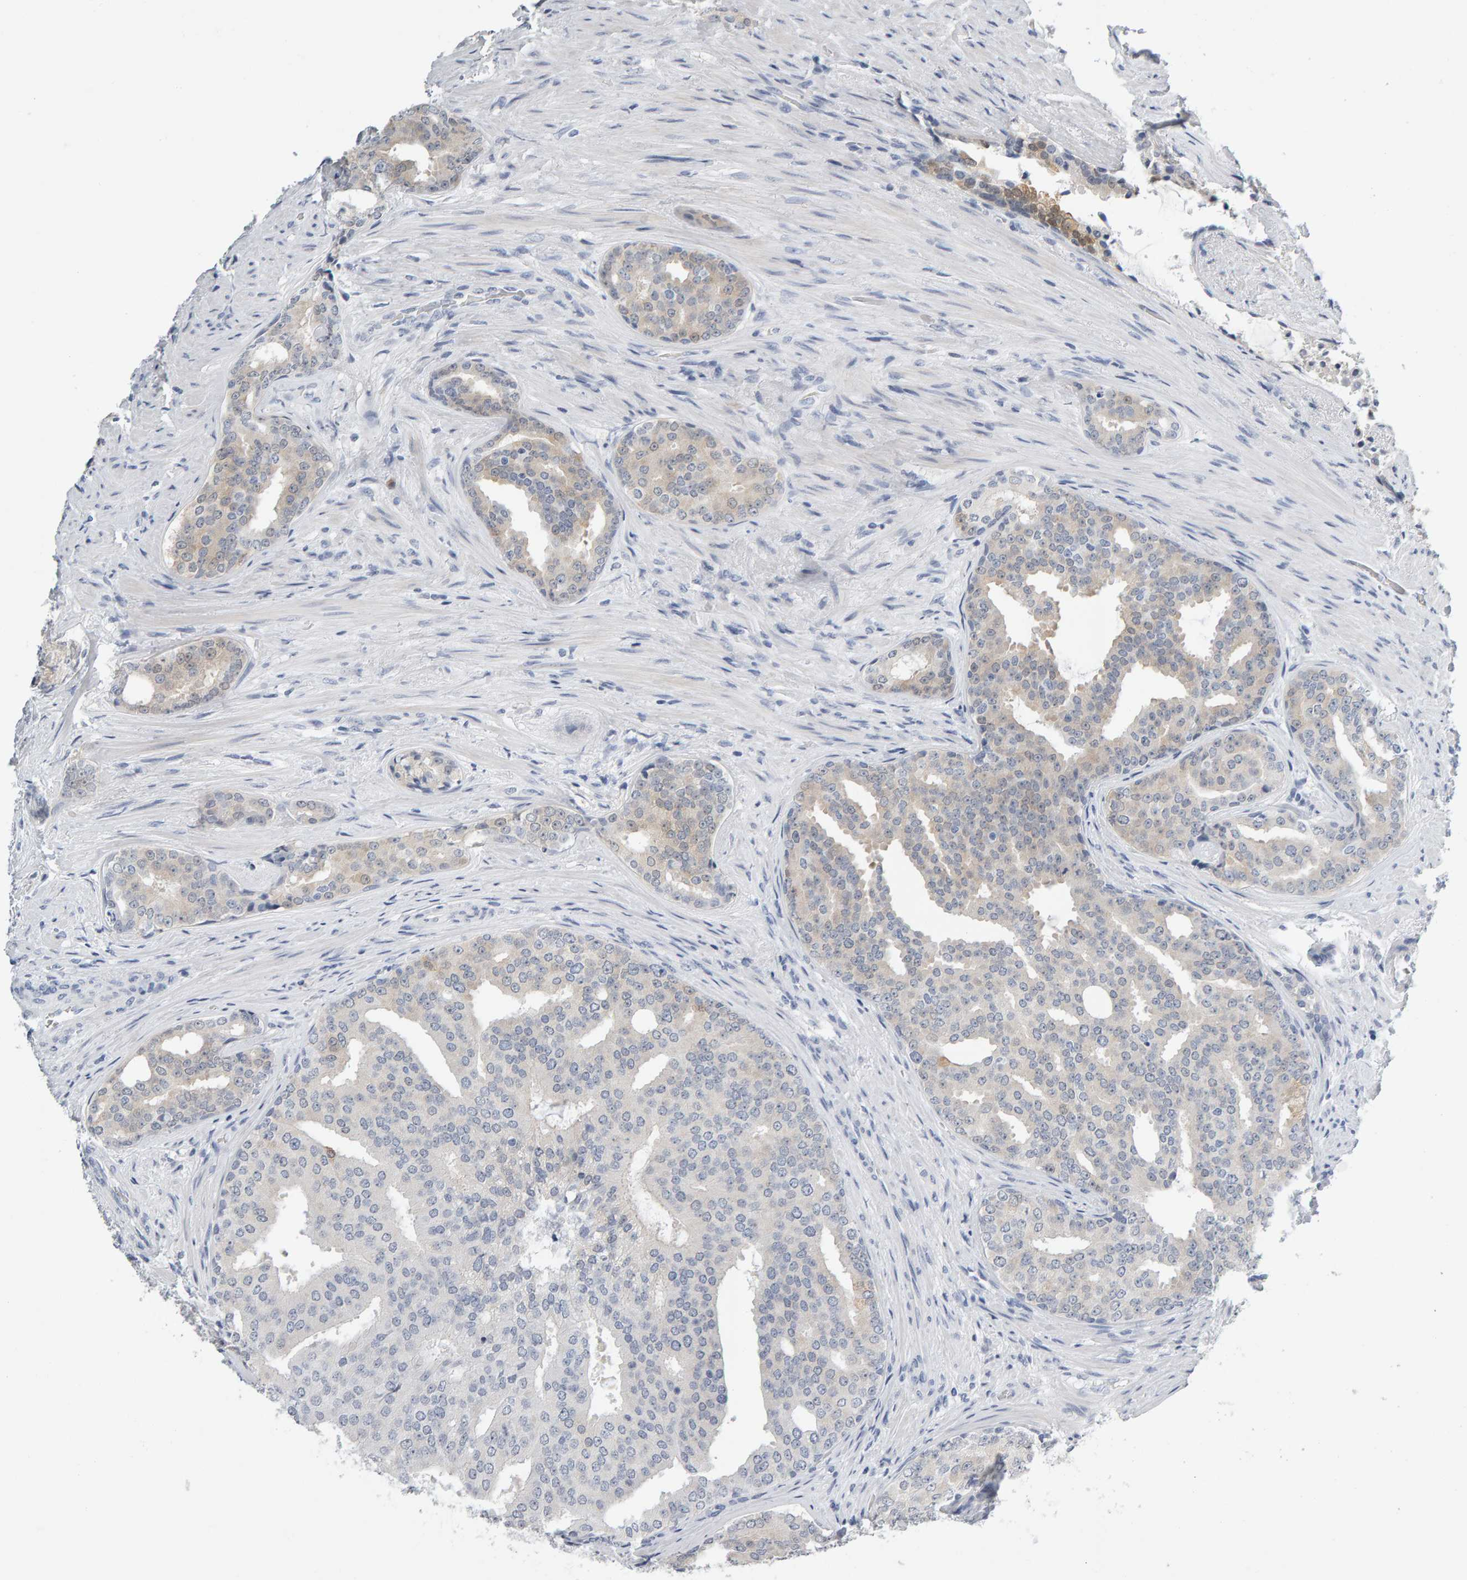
{"staining": {"intensity": "weak", "quantity": "25%-75%", "location": "cytoplasmic/membranous"}, "tissue": "prostate cancer", "cell_type": "Tumor cells", "image_type": "cancer", "snomed": [{"axis": "morphology", "description": "Adenocarcinoma, High grade"}, {"axis": "topography", "description": "Prostate"}], "caption": "DAB (3,3'-diaminobenzidine) immunohistochemical staining of human prostate high-grade adenocarcinoma displays weak cytoplasmic/membranous protein staining in about 25%-75% of tumor cells.", "gene": "CTH", "patient": {"sex": "male", "age": 71}}